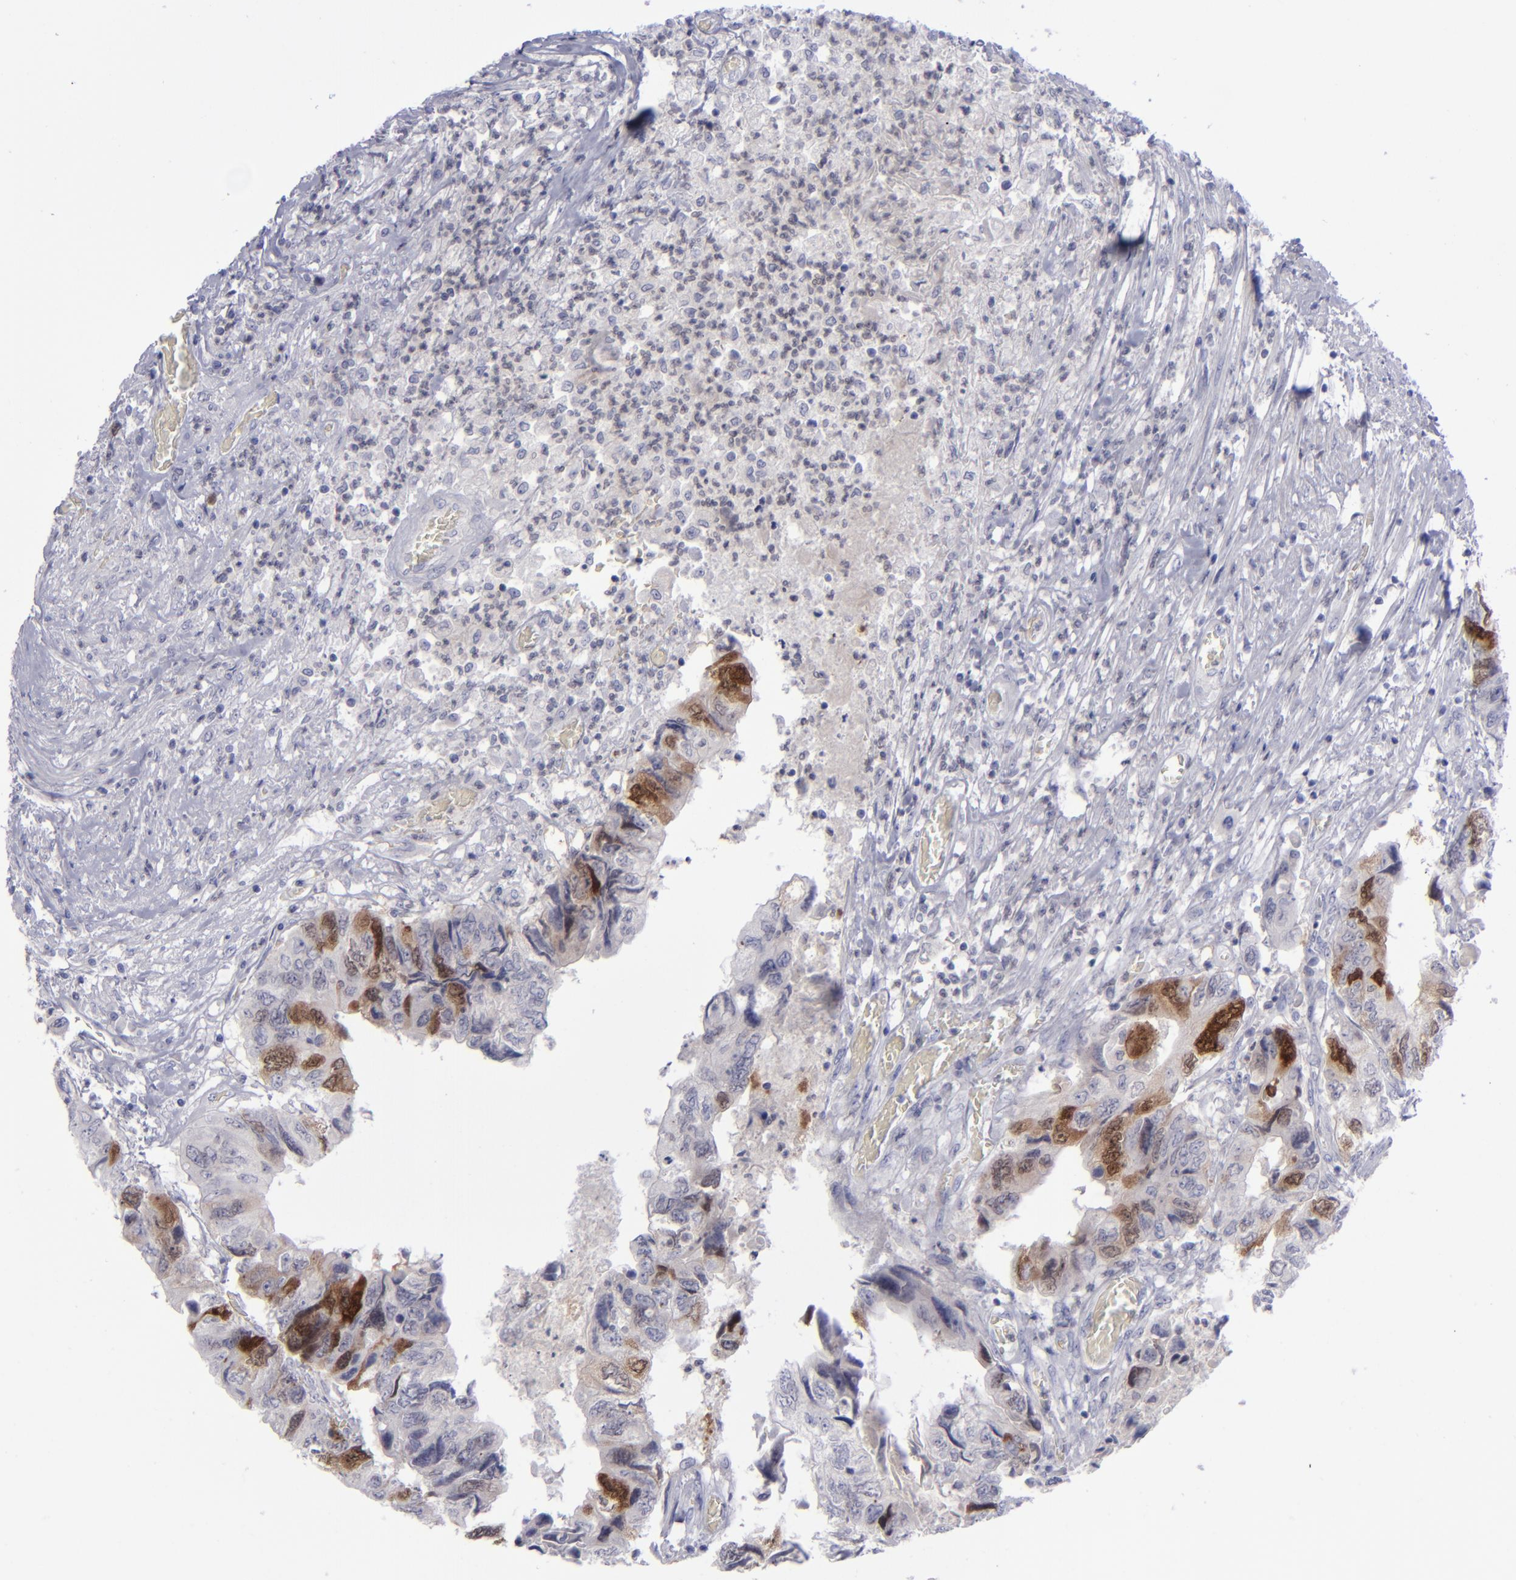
{"staining": {"intensity": "strong", "quantity": ">75%", "location": "cytoplasmic/membranous"}, "tissue": "colorectal cancer", "cell_type": "Tumor cells", "image_type": "cancer", "snomed": [{"axis": "morphology", "description": "Adenocarcinoma, NOS"}, {"axis": "topography", "description": "Rectum"}], "caption": "Protein staining of colorectal cancer tissue shows strong cytoplasmic/membranous positivity in about >75% of tumor cells.", "gene": "AURKA", "patient": {"sex": "female", "age": 82}}